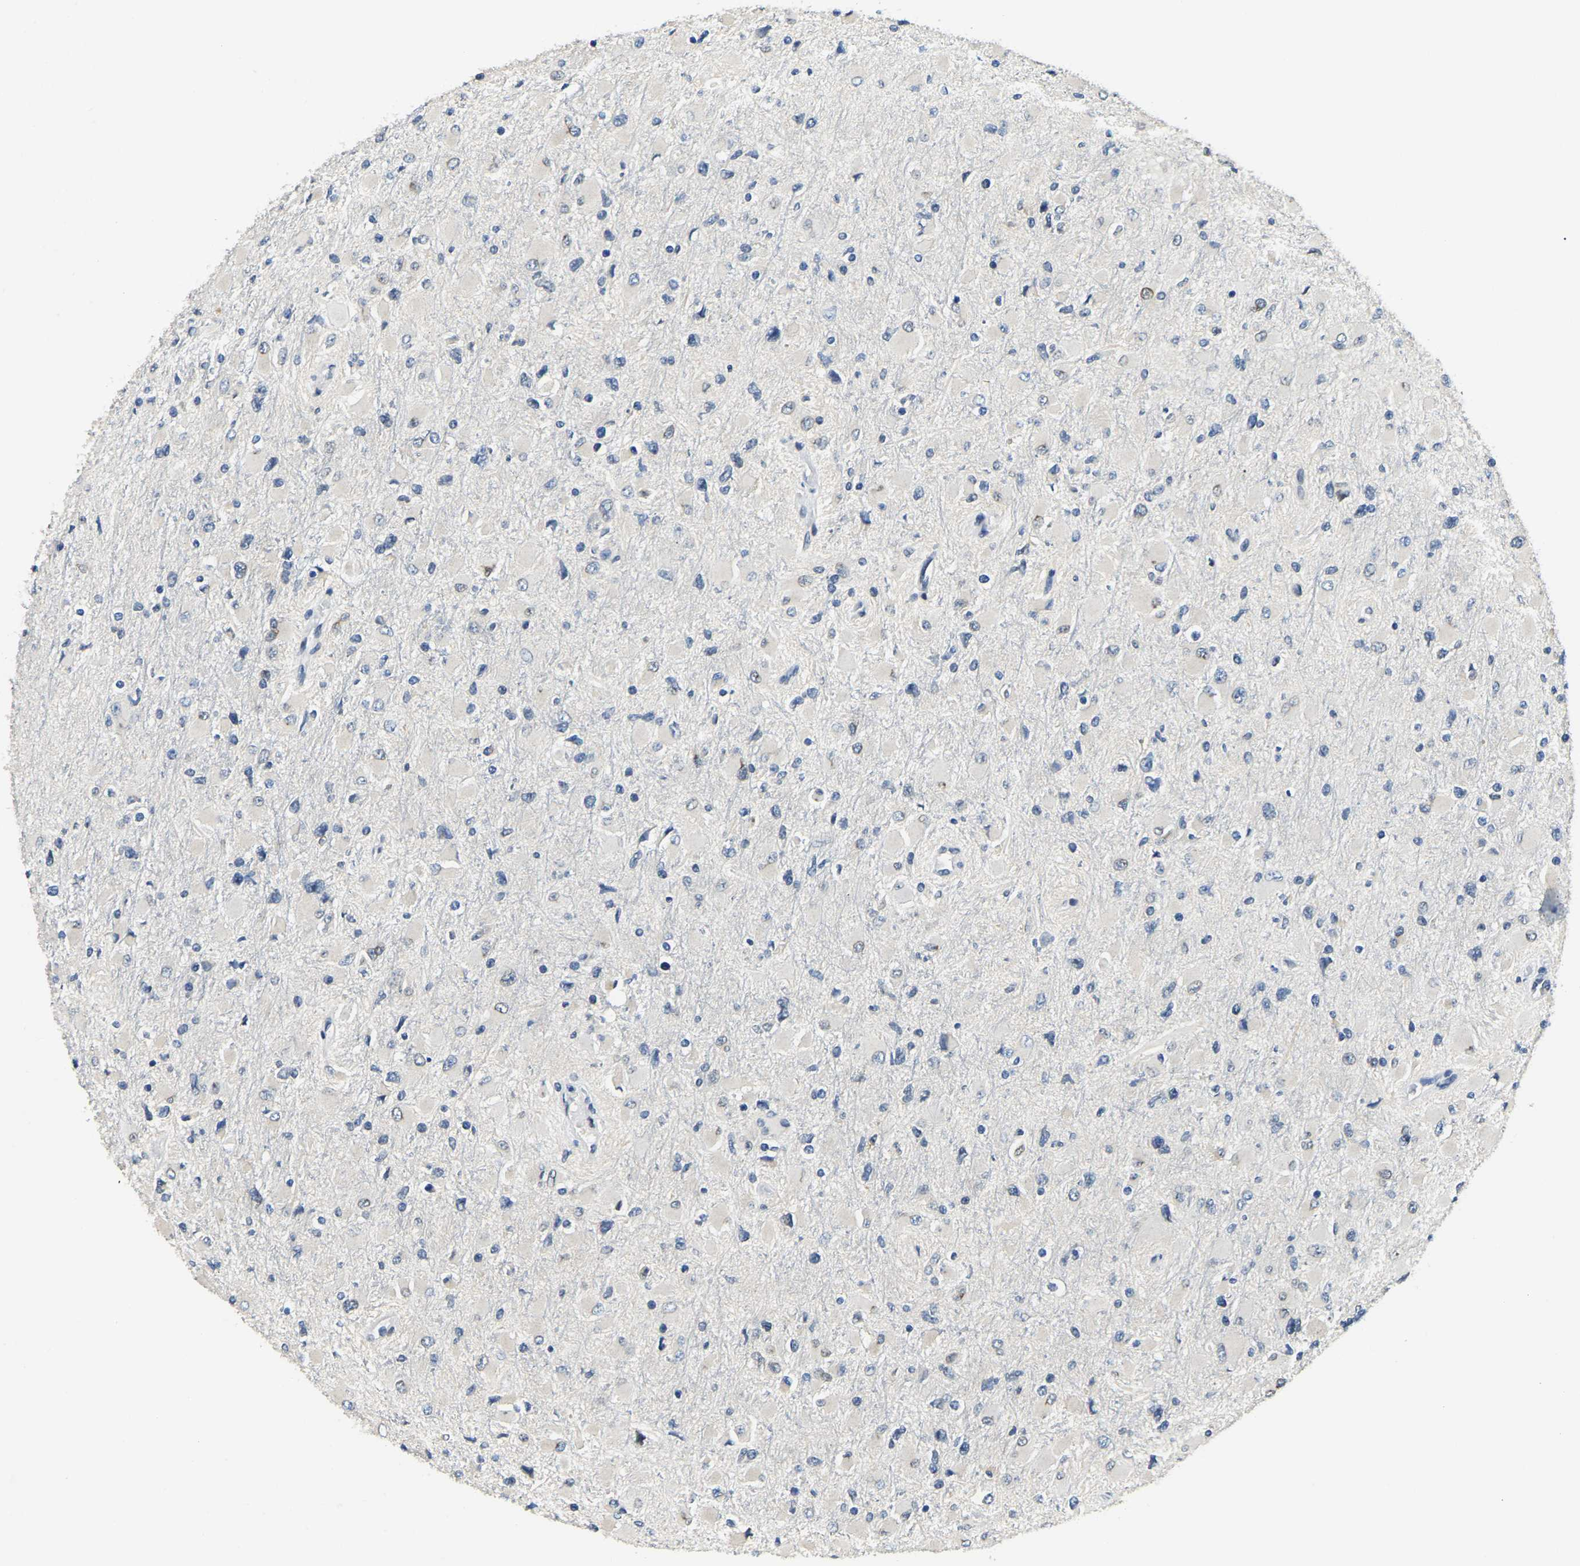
{"staining": {"intensity": "negative", "quantity": "none", "location": "none"}, "tissue": "glioma", "cell_type": "Tumor cells", "image_type": "cancer", "snomed": [{"axis": "morphology", "description": "Glioma, malignant, High grade"}, {"axis": "topography", "description": "Cerebral cortex"}], "caption": "DAB (3,3'-diaminobenzidine) immunohistochemical staining of high-grade glioma (malignant) displays no significant positivity in tumor cells.", "gene": "RANBP2", "patient": {"sex": "female", "age": 36}}